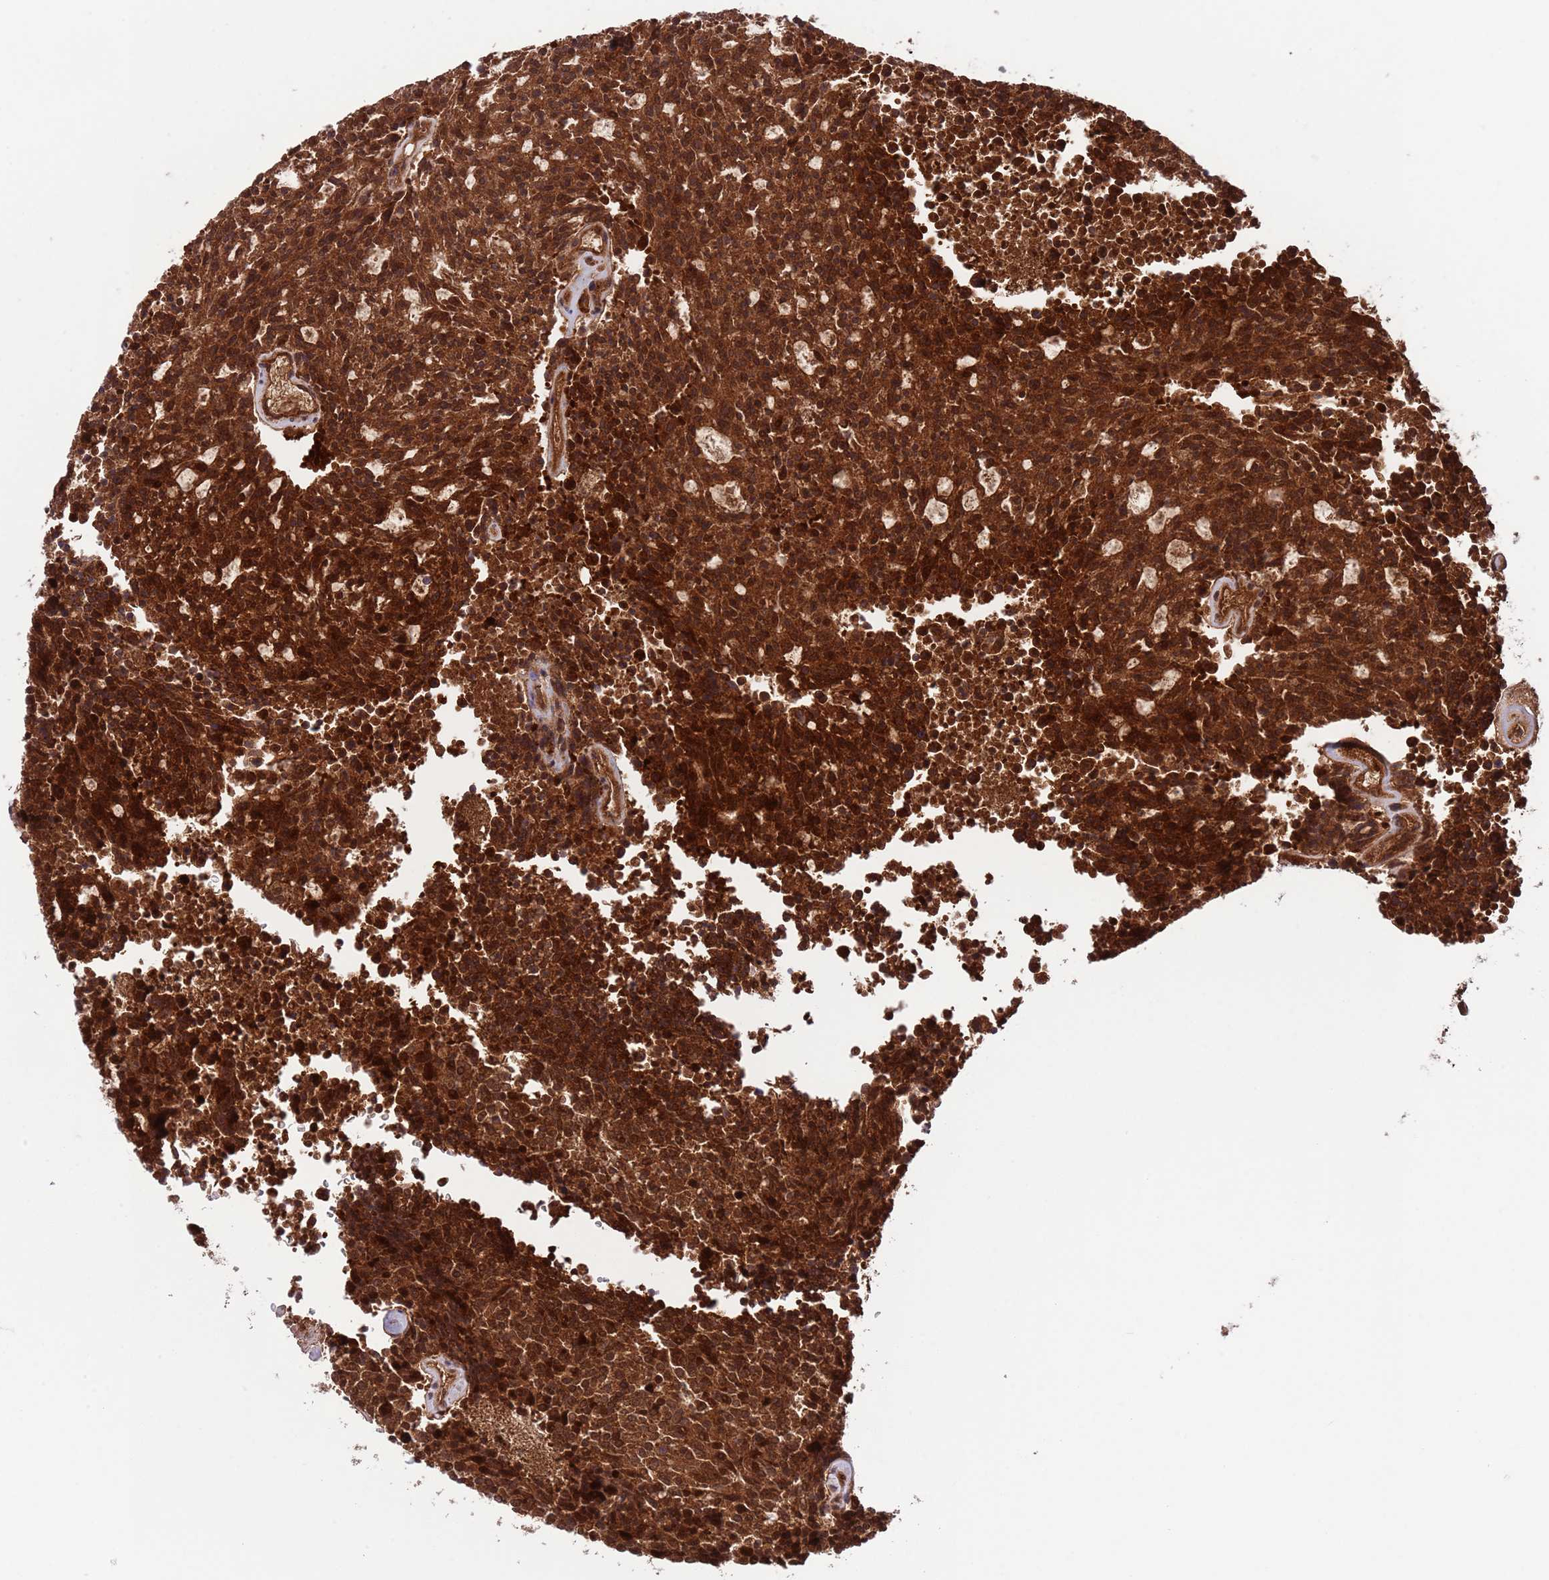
{"staining": {"intensity": "strong", "quantity": ">75%", "location": "cytoplasmic/membranous,nuclear"}, "tissue": "carcinoid", "cell_type": "Tumor cells", "image_type": "cancer", "snomed": [{"axis": "morphology", "description": "Carcinoid, malignant, NOS"}, {"axis": "topography", "description": "Pancreas"}], "caption": "Tumor cells display strong cytoplasmic/membranous and nuclear positivity in about >75% of cells in carcinoid. The protein of interest is stained brown, and the nuclei are stained in blue (DAB IHC with brightfield microscopy, high magnification).", "gene": "HDHD2", "patient": {"sex": "female", "age": 54}}